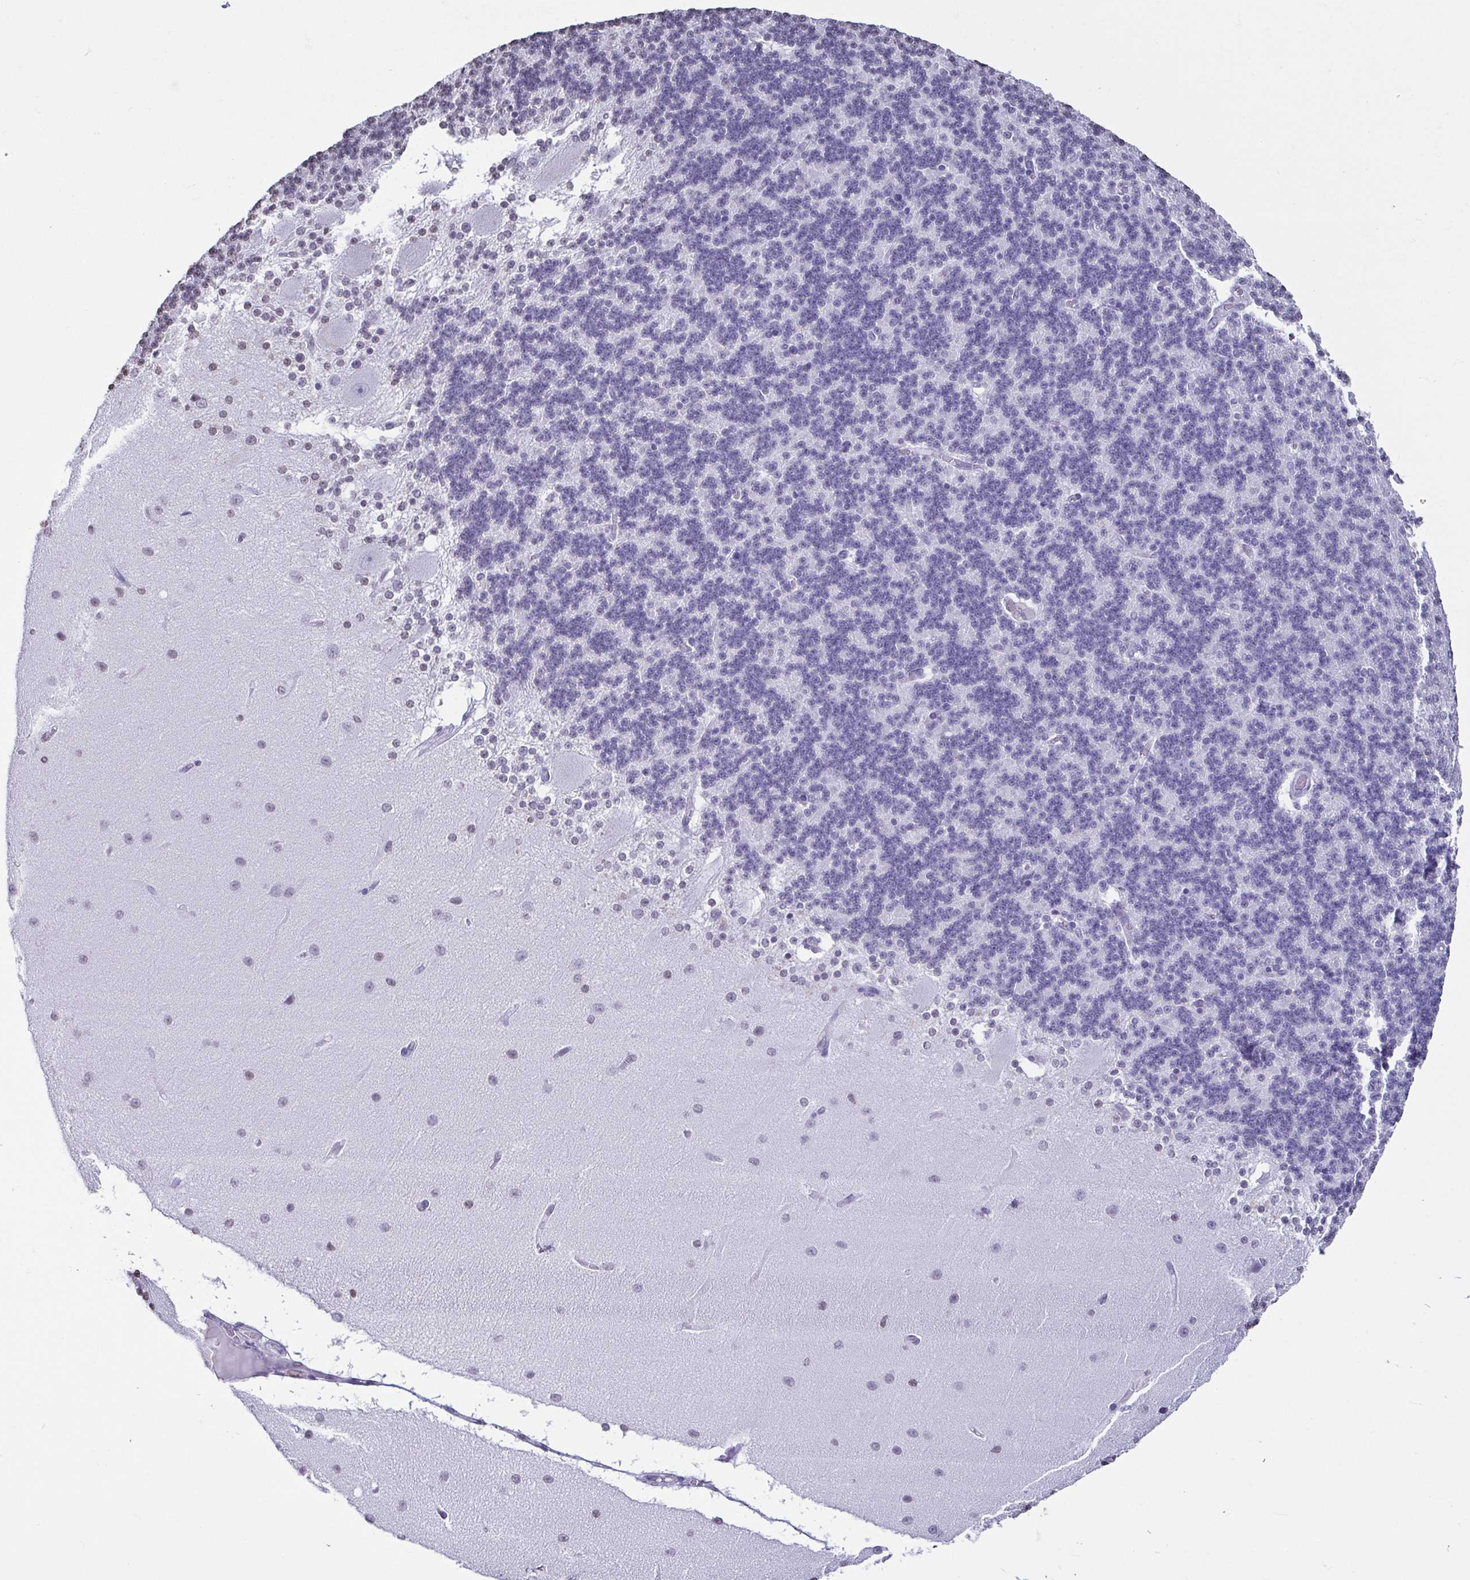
{"staining": {"intensity": "negative", "quantity": "none", "location": "none"}, "tissue": "cerebellum", "cell_type": "Cells in granular layer", "image_type": "normal", "snomed": [{"axis": "morphology", "description": "Normal tissue, NOS"}, {"axis": "topography", "description": "Cerebellum"}], "caption": "High magnification brightfield microscopy of unremarkable cerebellum stained with DAB (3,3'-diaminobenzidine) (brown) and counterstained with hematoxylin (blue): cells in granular layer show no significant staining. Brightfield microscopy of IHC stained with DAB (3,3'-diaminobenzidine) (brown) and hematoxylin (blue), captured at high magnification.", "gene": "VCX2", "patient": {"sex": "female", "age": 54}}